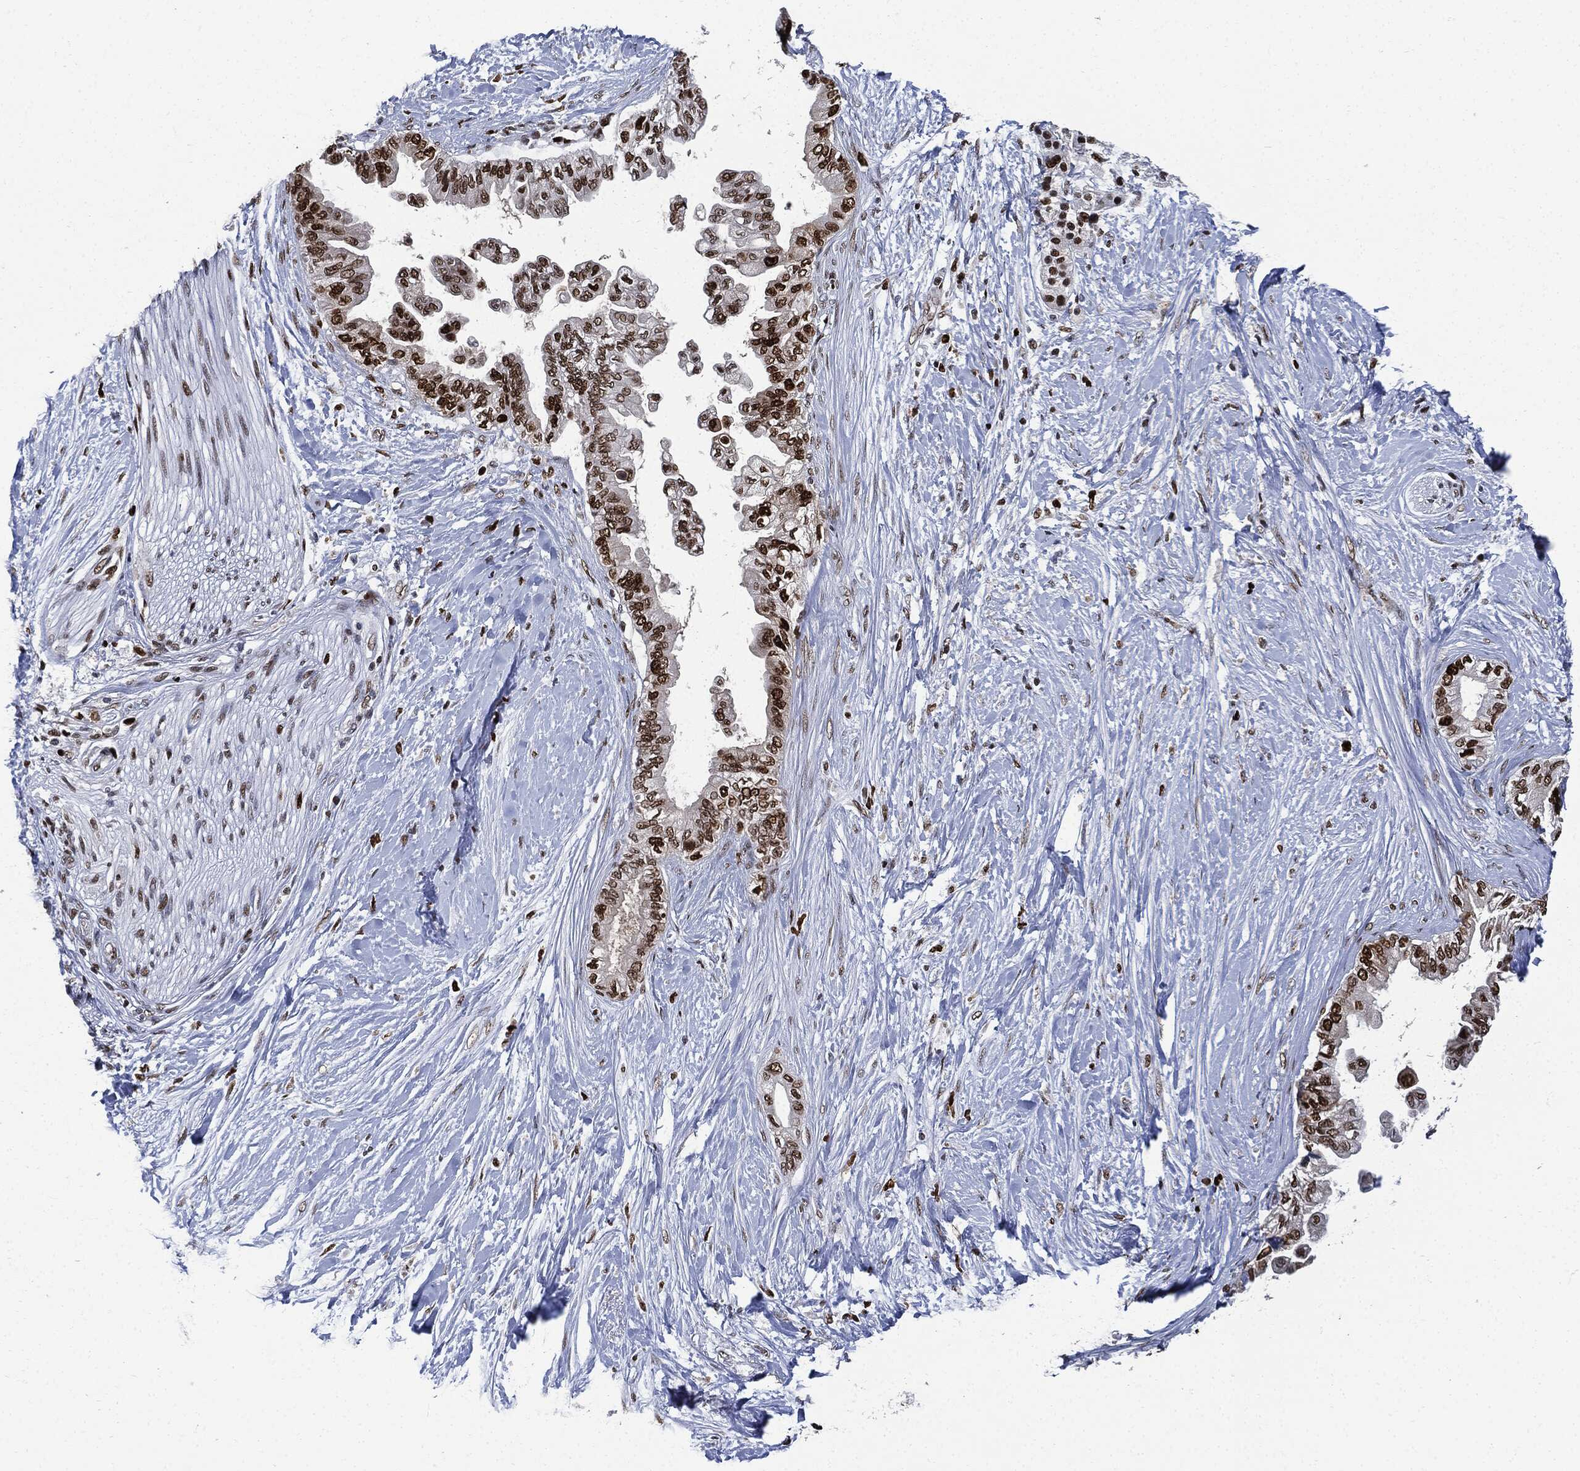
{"staining": {"intensity": "strong", "quantity": ">75%", "location": "nuclear"}, "tissue": "pancreatic cancer", "cell_type": "Tumor cells", "image_type": "cancer", "snomed": [{"axis": "morphology", "description": "Normal tissue, NOS"}, {"axis": "morphology", "description": "Adenocarcinoma, NOS"}, {"axis": "topography", "description": "Pancreas"}, {"axis": "topography", "description": "Duodenum"}], "caption": "This is a histology image of immunohistochemistry staining of pancreatic cancer, which shows strong positivity in the nuclear of tumor cells.", "gene": "PCNA", "patient": {"sex": "female", "age": 60}}